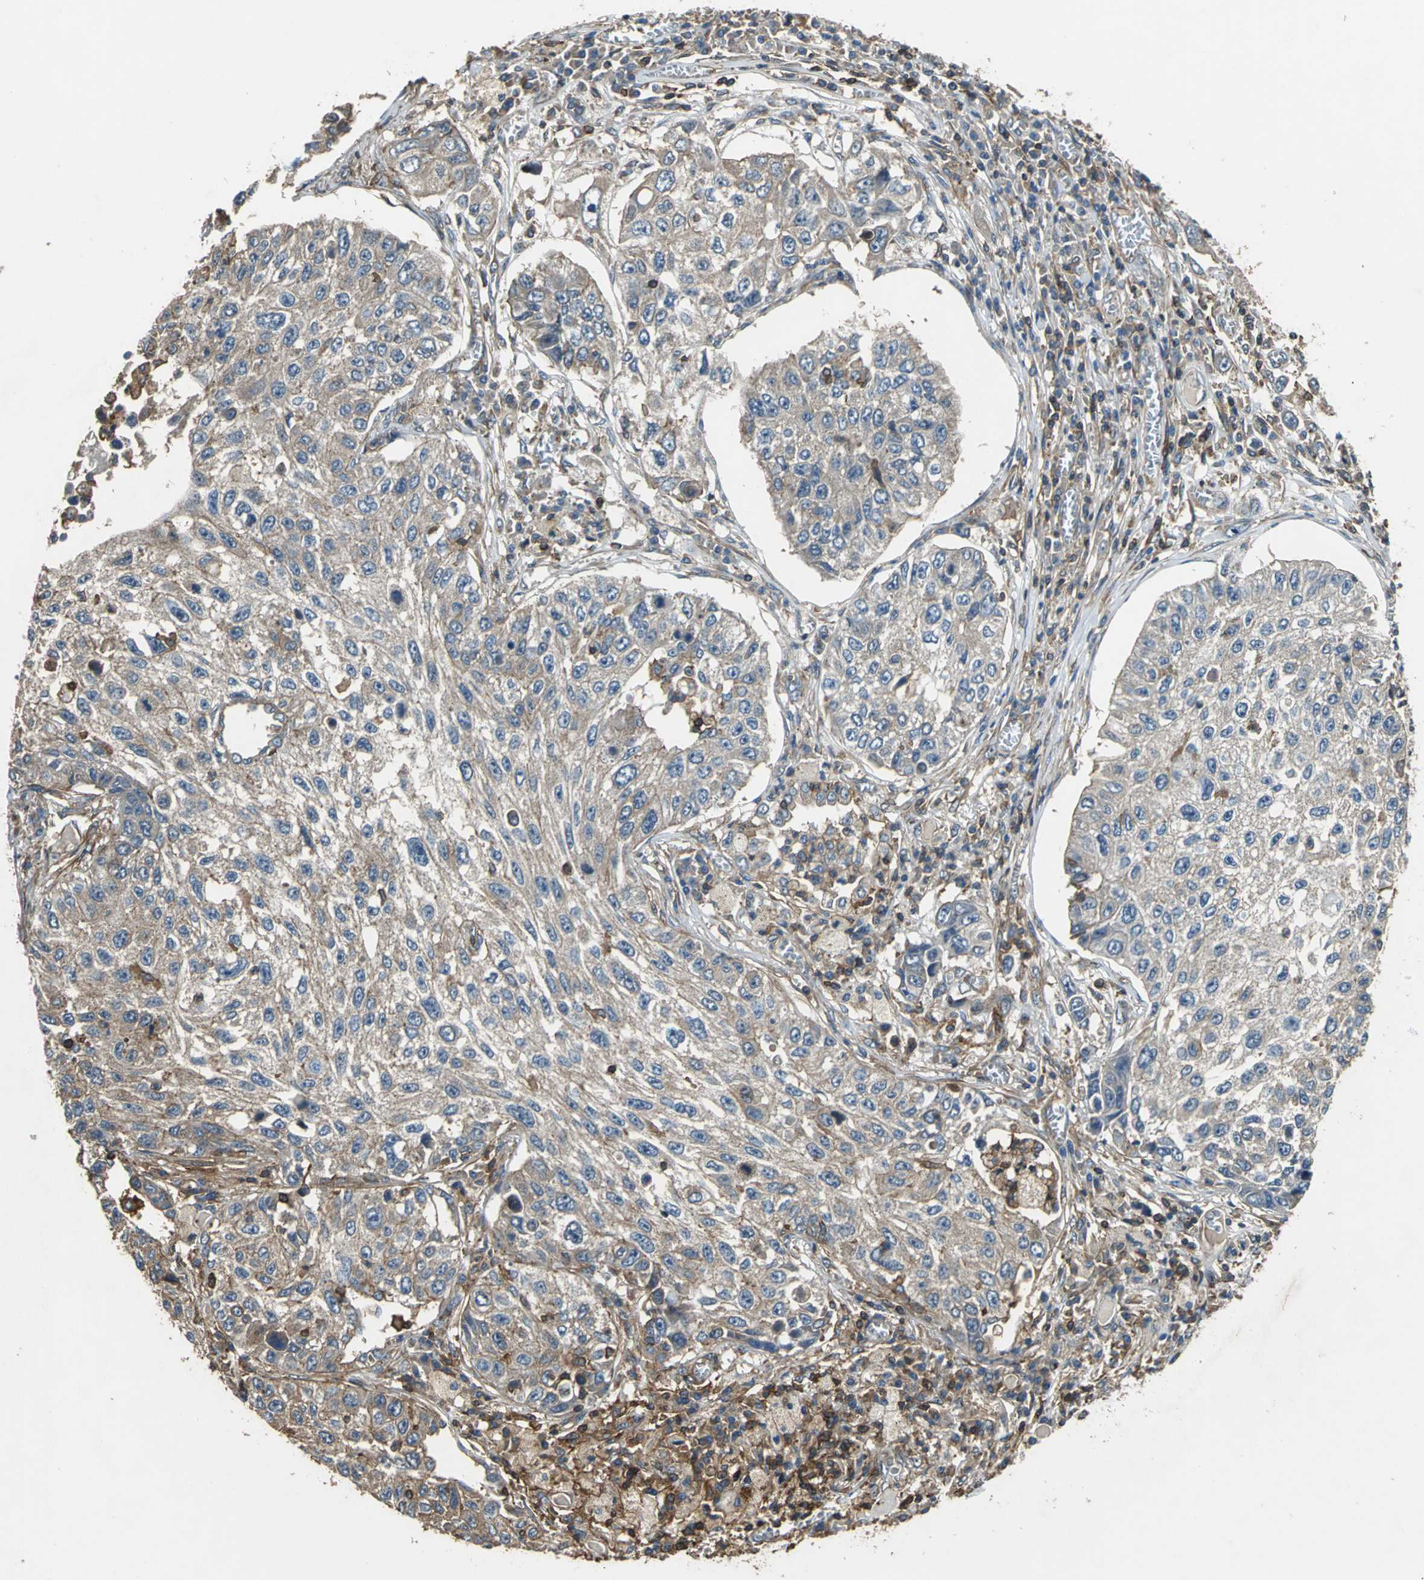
{"staining": {"intensity": "moderate", "quantity": ">75%", "location": "cytoplasmic/membranous"}, "tissue": "lung cancer", "cell_type": "Tumor cells", "image_type": "cancer", "snomed": [{"axis": "morphology", "description": "Squamous cell carcinoma, NOS"}, {"axis": "topography", "description": "Lung"}], "caption": "A brown stain highlights moderate cytoplasmic/membranous positivity of a protein in lung cancer tumor cells. The protein of interest is stained brown, and the nuclei are stained in blue (DAB IHC with brightfield microscopy, high magnification).", "gene": "PARVA", "patient": {"sex": "male", "age": 71}}